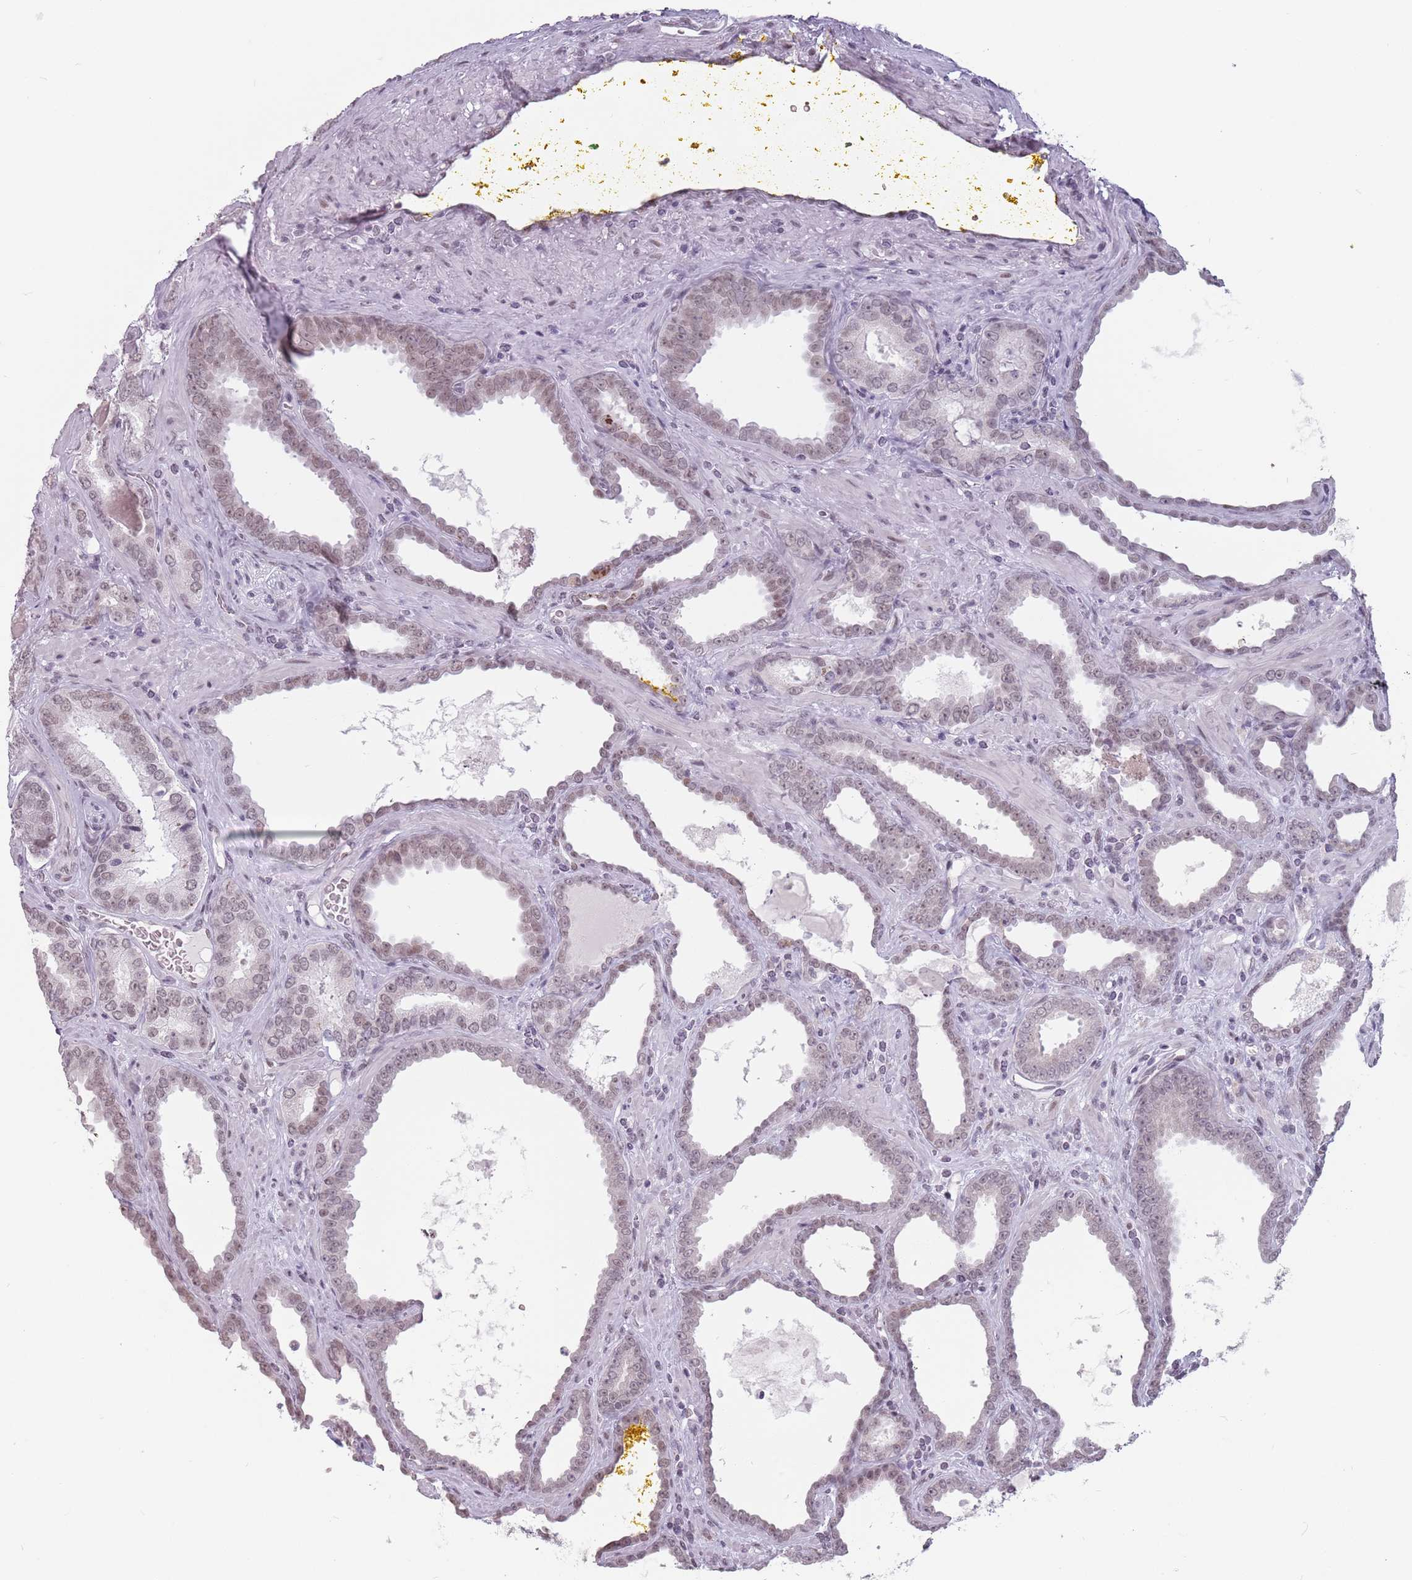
{"staining": {"intensity": "weak", "quantity": "25%-75%", "location": "nuclear"}, "tissue": "prostate cancer", "cell_type": "Tumor cells", "image_type": "cancer", "snomed": [{"axis": "morphology", "description": "Adenocarcinoma, High grade"}, {"axis": "topography", "description": "Prostate"}], "caption": "Immunohistochemical staining of prostate cancer (high-grade adenocarcinoma) exhibits weak nuclear protein staining in about 25%-75% of tumor cells.", "gene": "PTCHD1", "patient": {"sex": "male", "age": 72}}